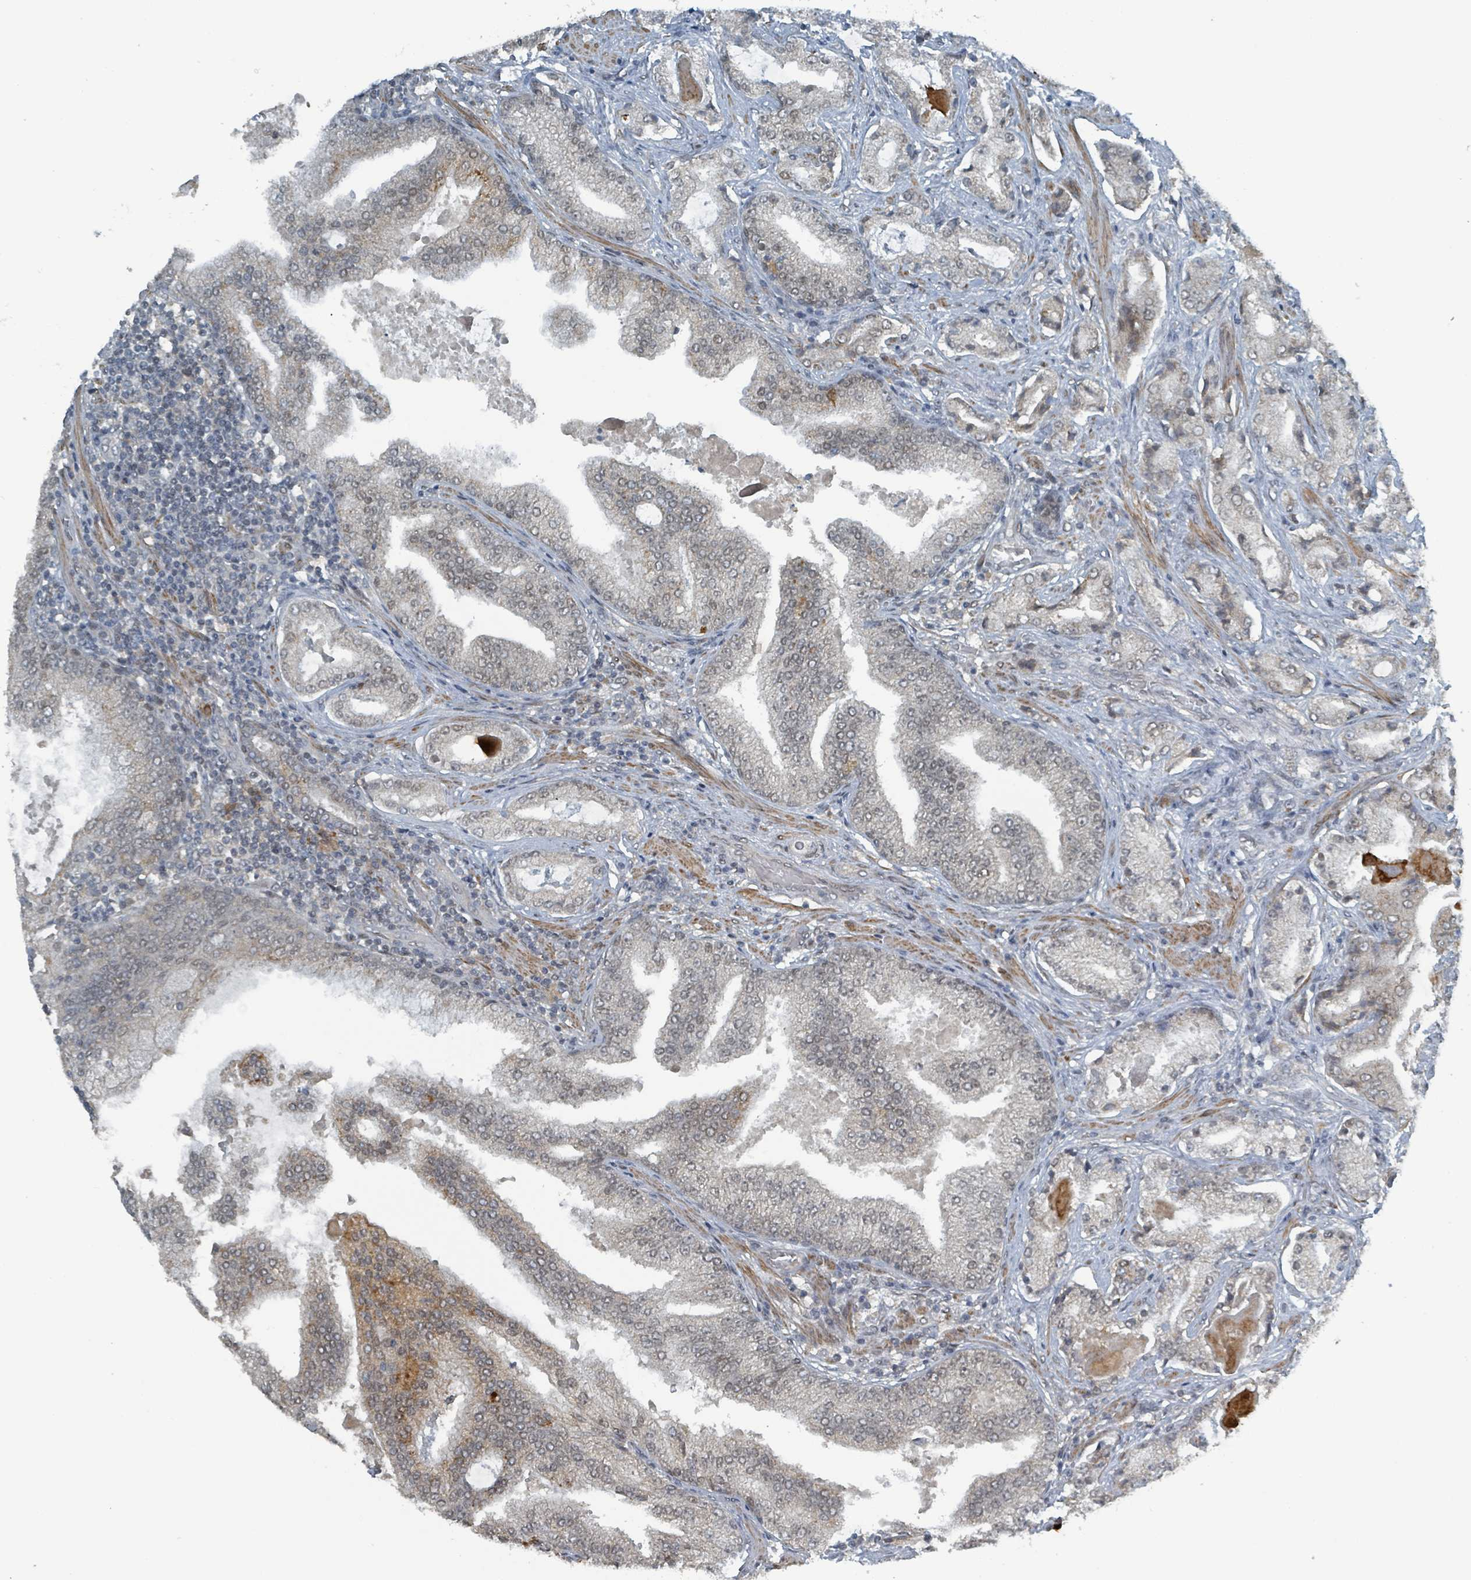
{"staining": {"intensity": "weak", "quantity": "<25%", "location": "cytoplasmic/membranous"}, "tissue": "prostate cancer", "cell_type": "Tumor cells", "image_type": "cancer", "snomed": [{"axis": "morphology", "description": "Adenocarcinoma, High grade"}, {"axis": "topography", "description": "Prostate"}], "caption": "High magnification brightfield microscopy of adenocarcinoma (high-grade) (prostate) stained with DAB (3,3'-diaminobenzidine) (brown) and counterstained with hematoxylin (blue): tumor cells show no significant expression. (DAB immunohistochemistry (IHC) with hematoxylin counter stain).", "gene": "PHIP", "patient": {"sex": "male", "age": 68}}